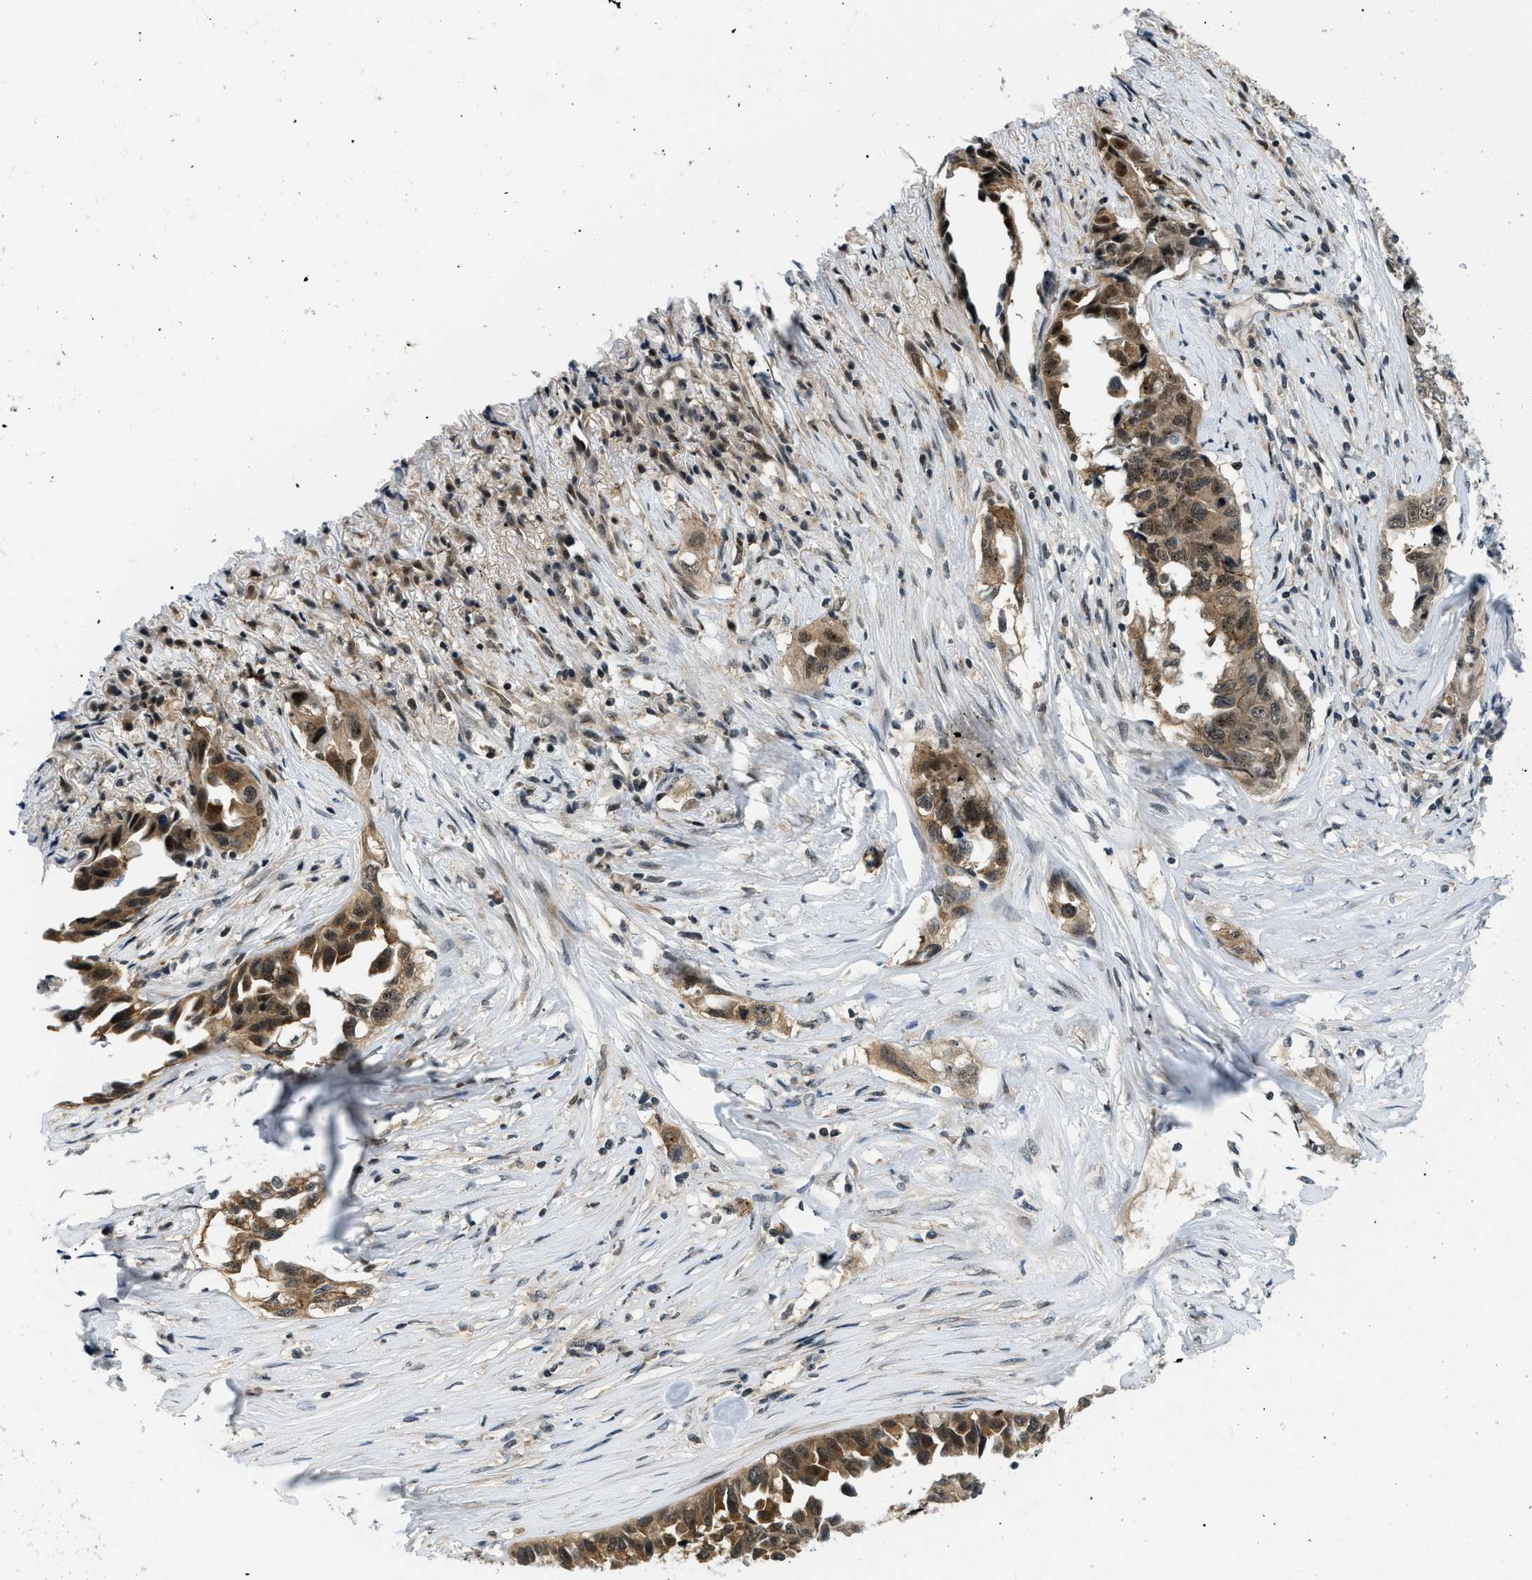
{"staining": {"intensity": "moderate", "quantity": ">75%", "location": "cytoplasmic/membranous,nuclear"}, "tissue": "lung cancer", "cell_type": "Tumor cells", "image_type": "cancer", "snomed": [{"axis": "morphology", "description": "Adenocarcinoma, NOS"}, {"axis": "topography", "description": "Lung"}], "caption": "Lung adenocarcinoma stained with IHC demonstrates moderate cytoplasmic/membranous and nuclear staining in approximately >75% of tumor cells.", "gene": "RBM15", "patient": {"sex": "female", "age": 51}}